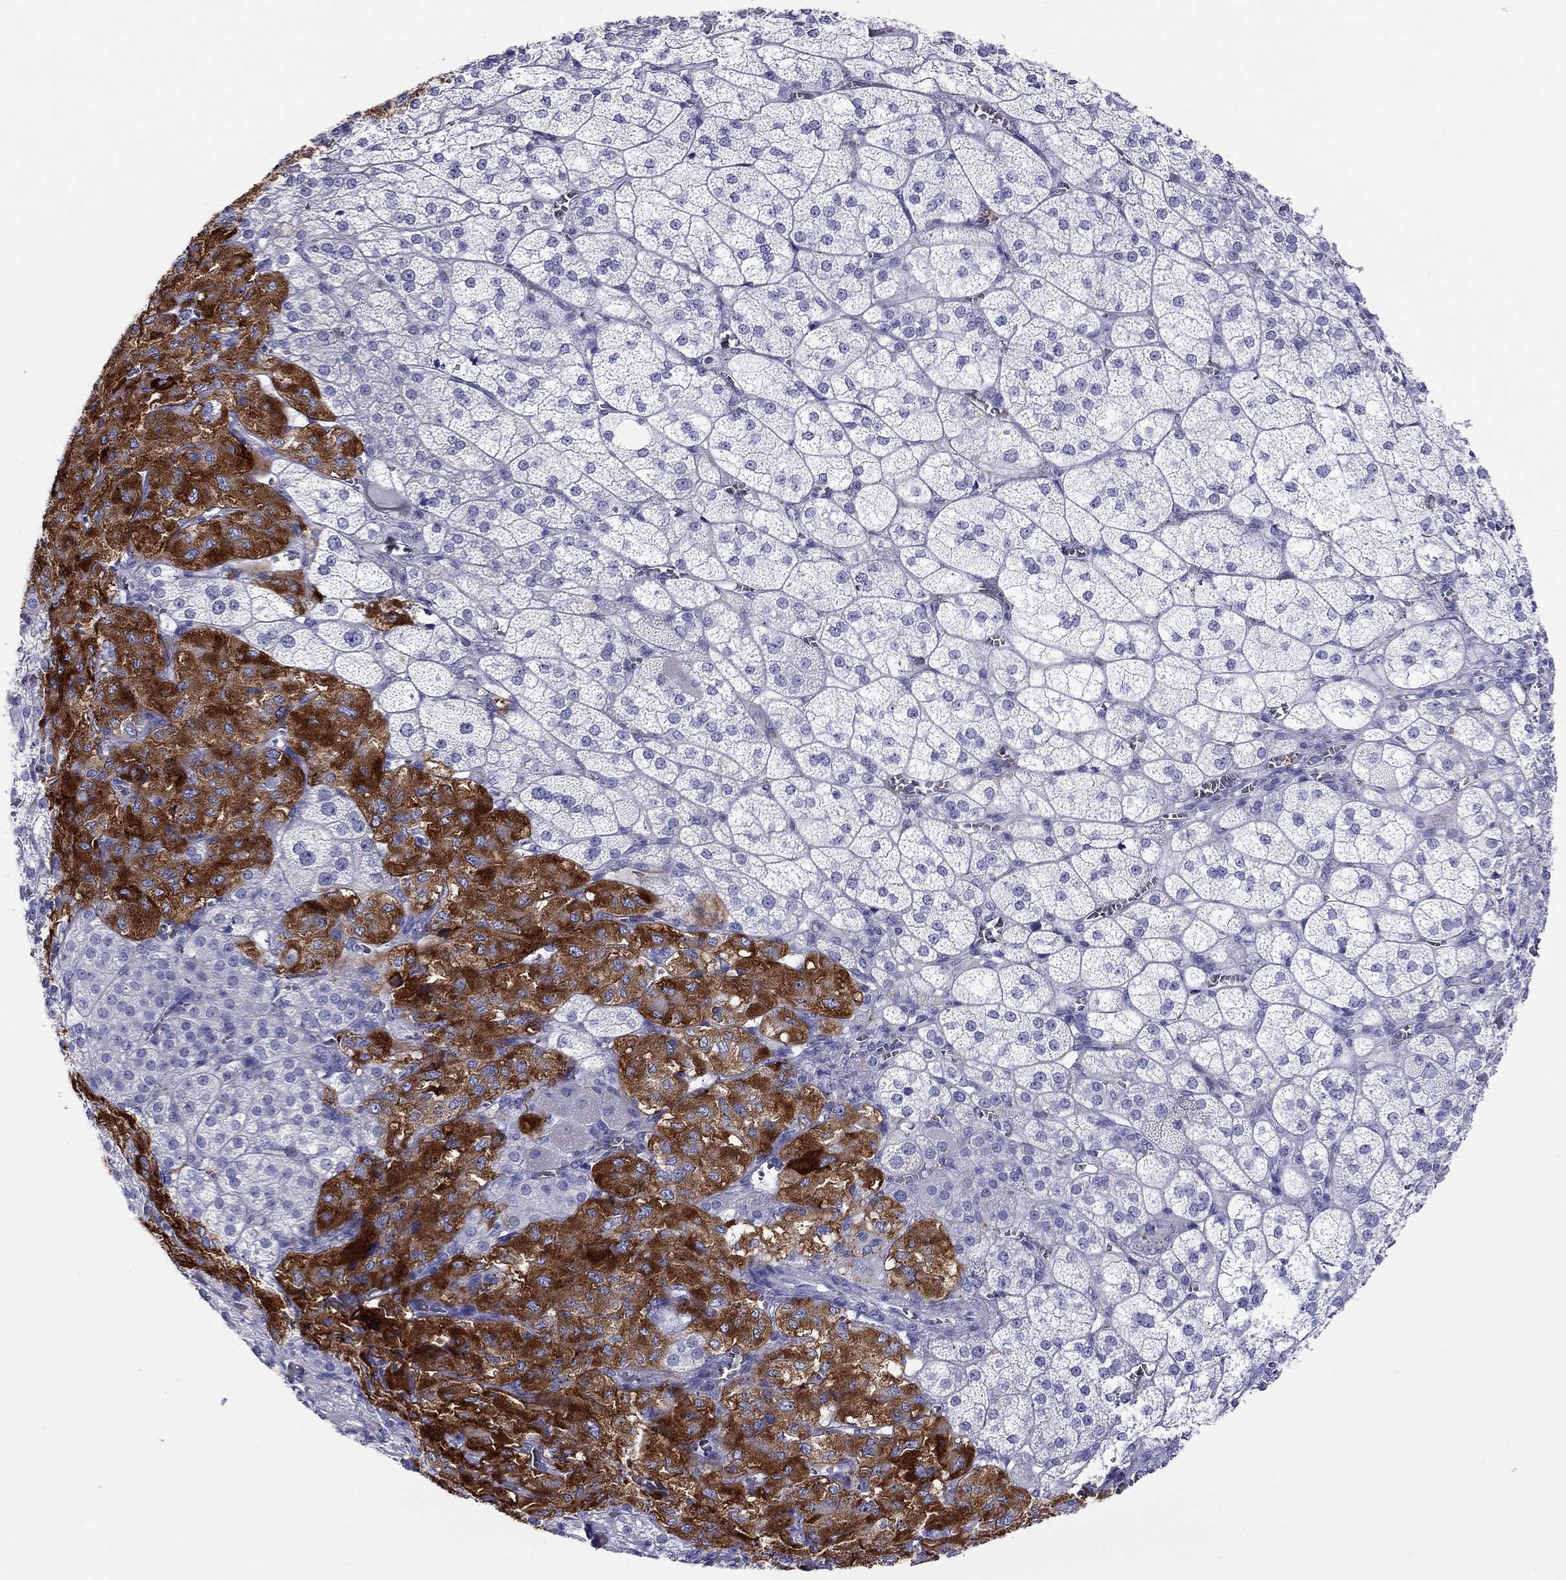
{"staining": {"intensity": "strong", "quantity": "<25%", "location": "cytoplasmic/membranous"}, "tissue": "adrenal gland", "cell_type": "Glandular cells", "image_type": "normal", "snomed": [{"axis": "morphology", "description": "Normal tissue, NOS"}, {"axis": "topography", "description": "Adrenal gland"}], "caption": "Brown immunohistochemical staining in benign human adrenal gland exhibits strong cytoplasmic/membranous expression in about <25% of glandular cells.", "gene": "PTPRN", "patient": {"sex": "female", "age": 60}}